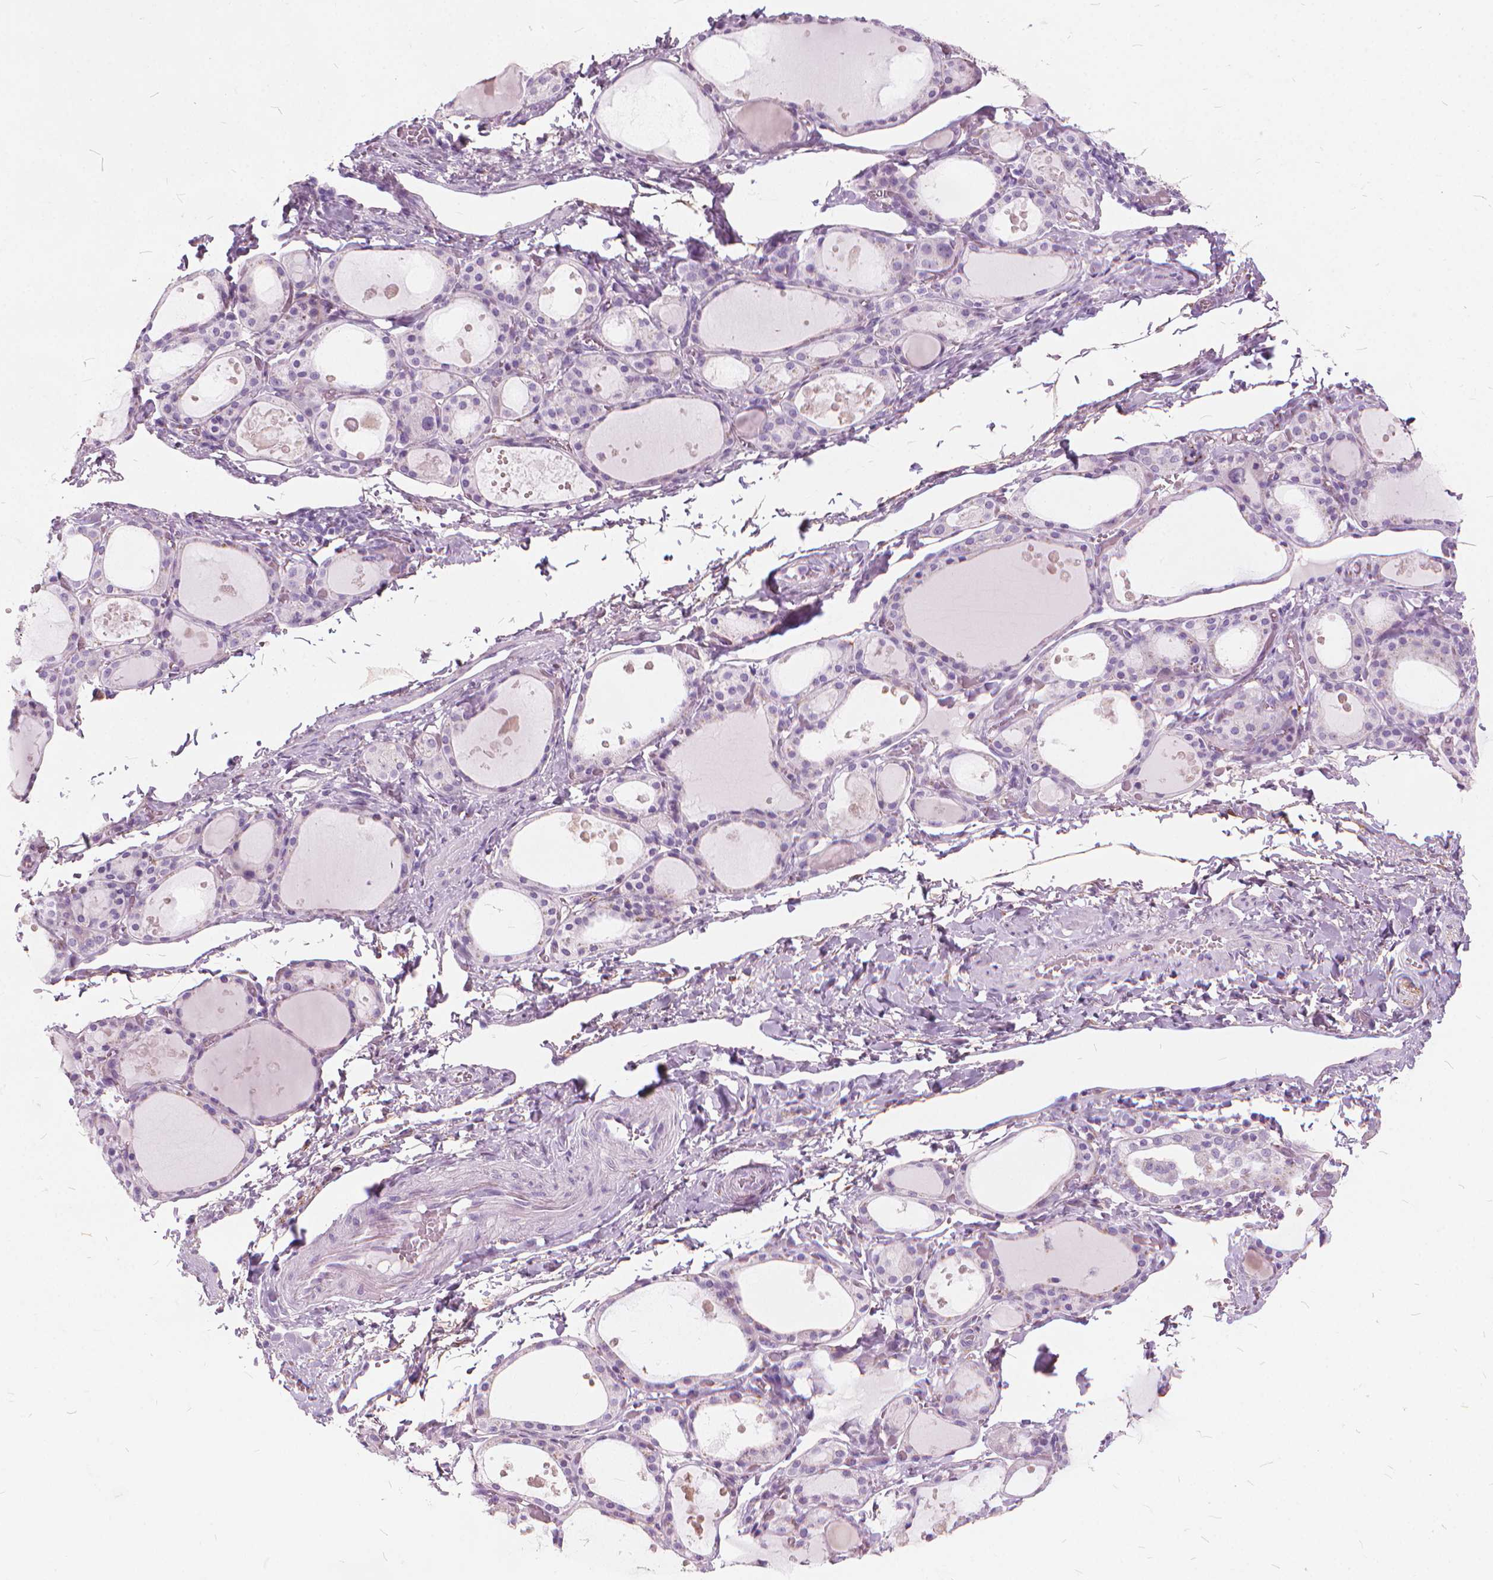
{"staining": {"intensity": "negative", "quantity": "none", "location": "none"}, "tissue": "thyroid gland", "cell_type": "Glandular cells", "image_type": "normal", "snomed": [{"axis": "morphology", "description": "Normal tissue, NOS"}, {"axis": "topography", "description": "Thyroid gland"}], "caption": "This is an immunohistochemistry (IHC) micrograph of unremarkable thyroid gland. There is no positivity in glandular cells.", "gene": "DNM1", "patient": {"sex": "male", "age": 68}}